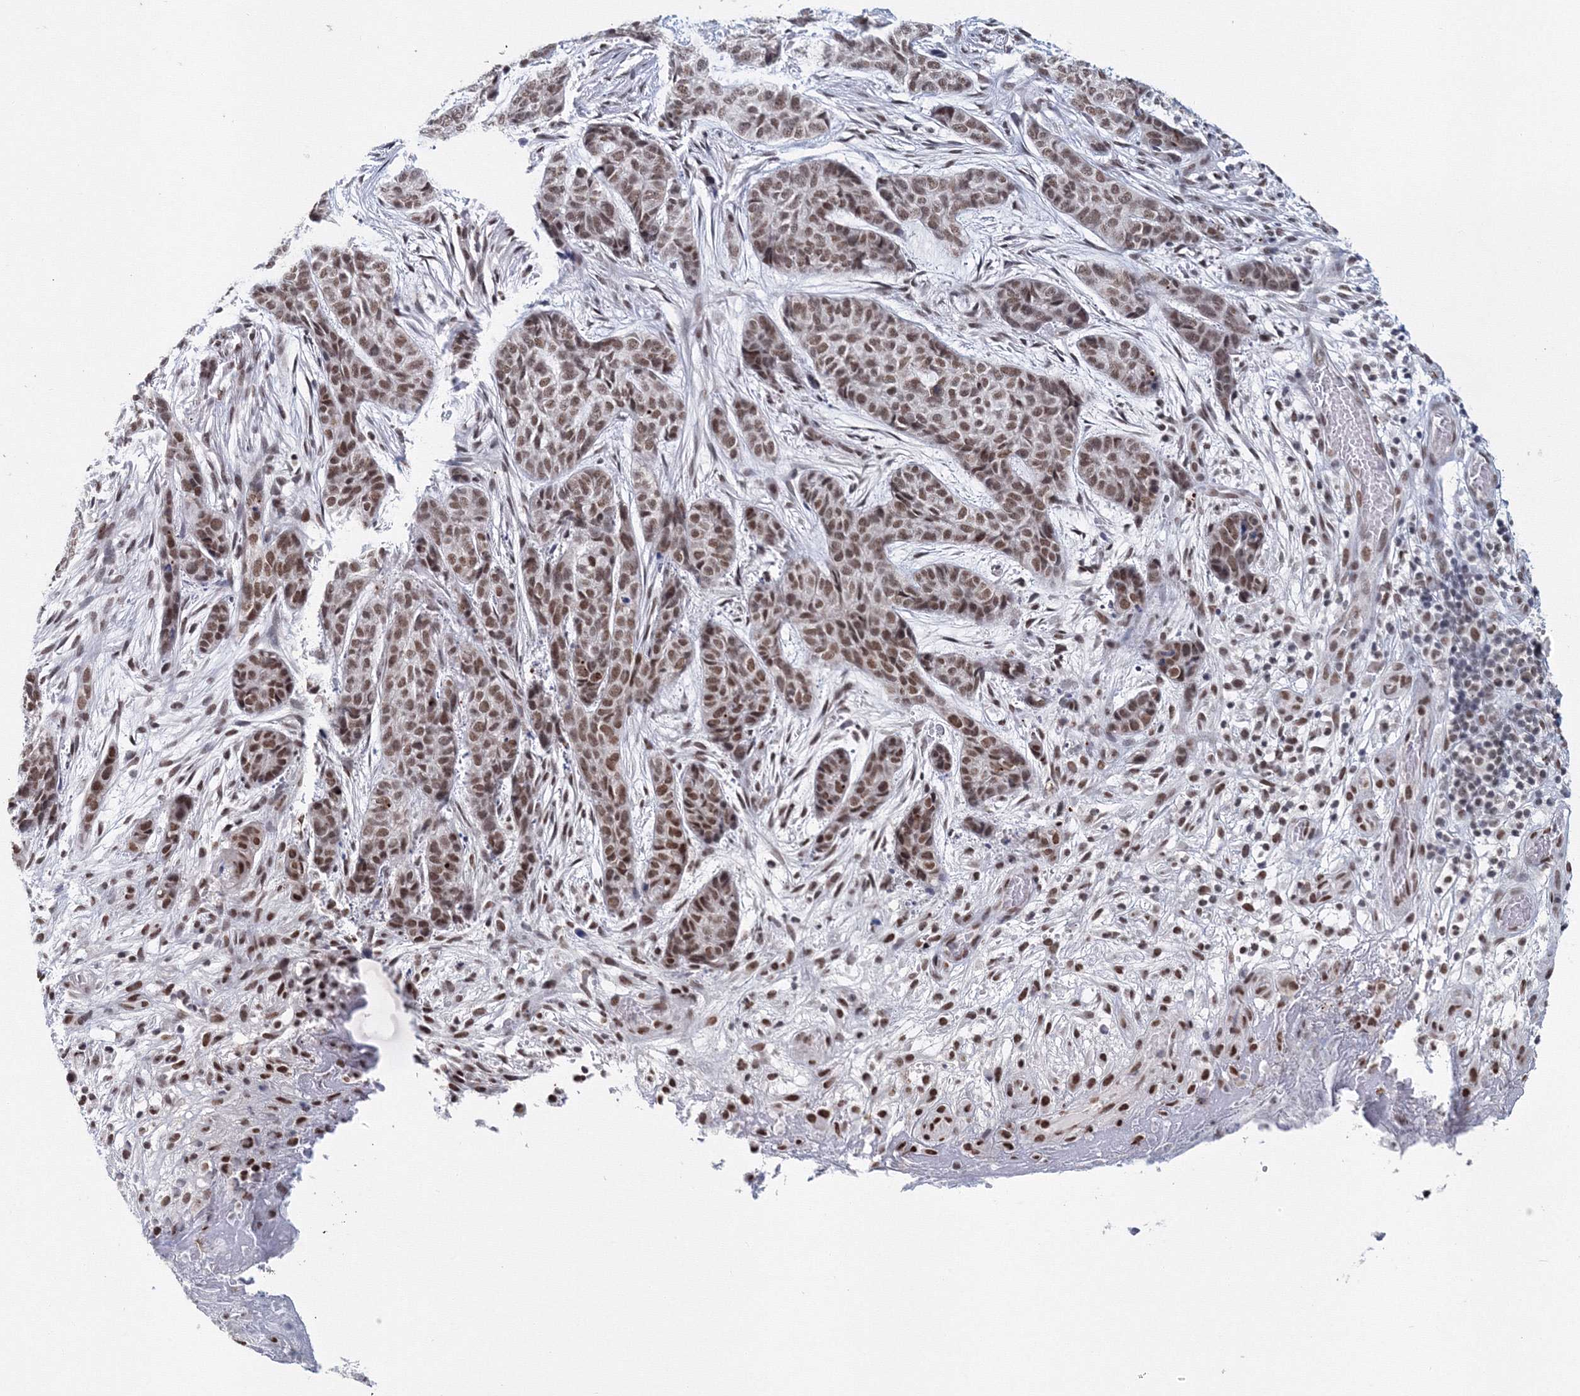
{"staining": {"intensity": "moderate", "quantity": ">75%", "location": "nuclear"}, "tissue": "skin cancer", "cell_type": "Tumor cells", "image_type": "cancer", "snomed": [{"axis": "morphology", "description": "Basal cell carcinoma"}, {"axis": "topography", "description": "Skin"}], "caption": "A brown stain shows moderate nuclear positivity of a protein in human skin basal cell carcinoma tumor cells.", "gene": "SF3B6", "patient": {"sex": "female", "age": 64}}